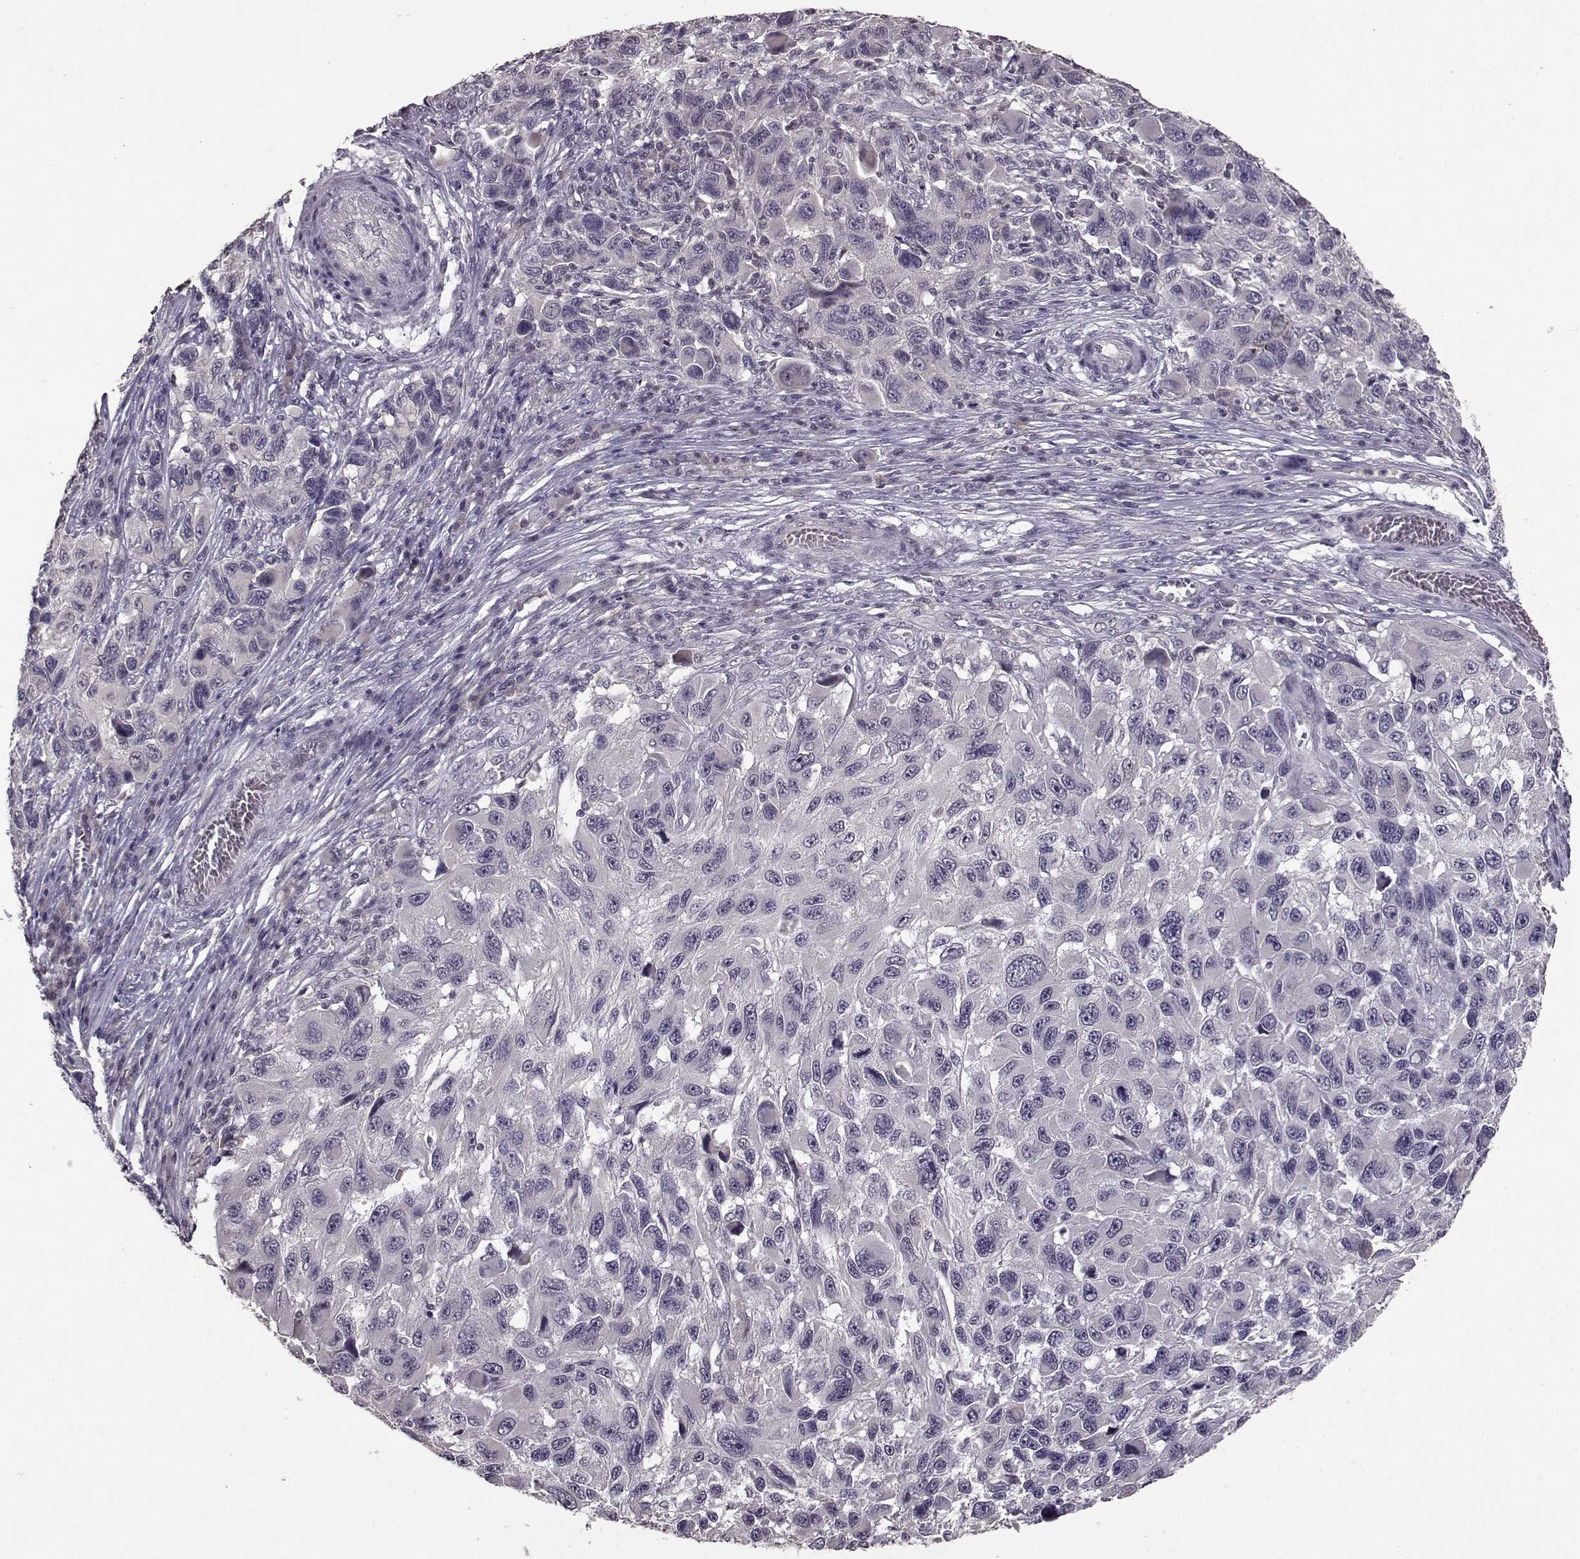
{"staining": {"intensity": "negative", "quantity": "none", "location": "none"}, "tissue": "melanoma", "cell_type": "Tumor cells", "image_type": "cancer", "snomed": [{"axis": "morphology", "description": "Malignant melanoma, NOS"}, {"axis": "topography", "description": "Skin"}], "caption": "Human melanoma stained for a protein using immunohistochemistry exhibits no expression in tumor cells.", "gene": "NTRK2", "patient": {"sex": "male", "age": 53}}